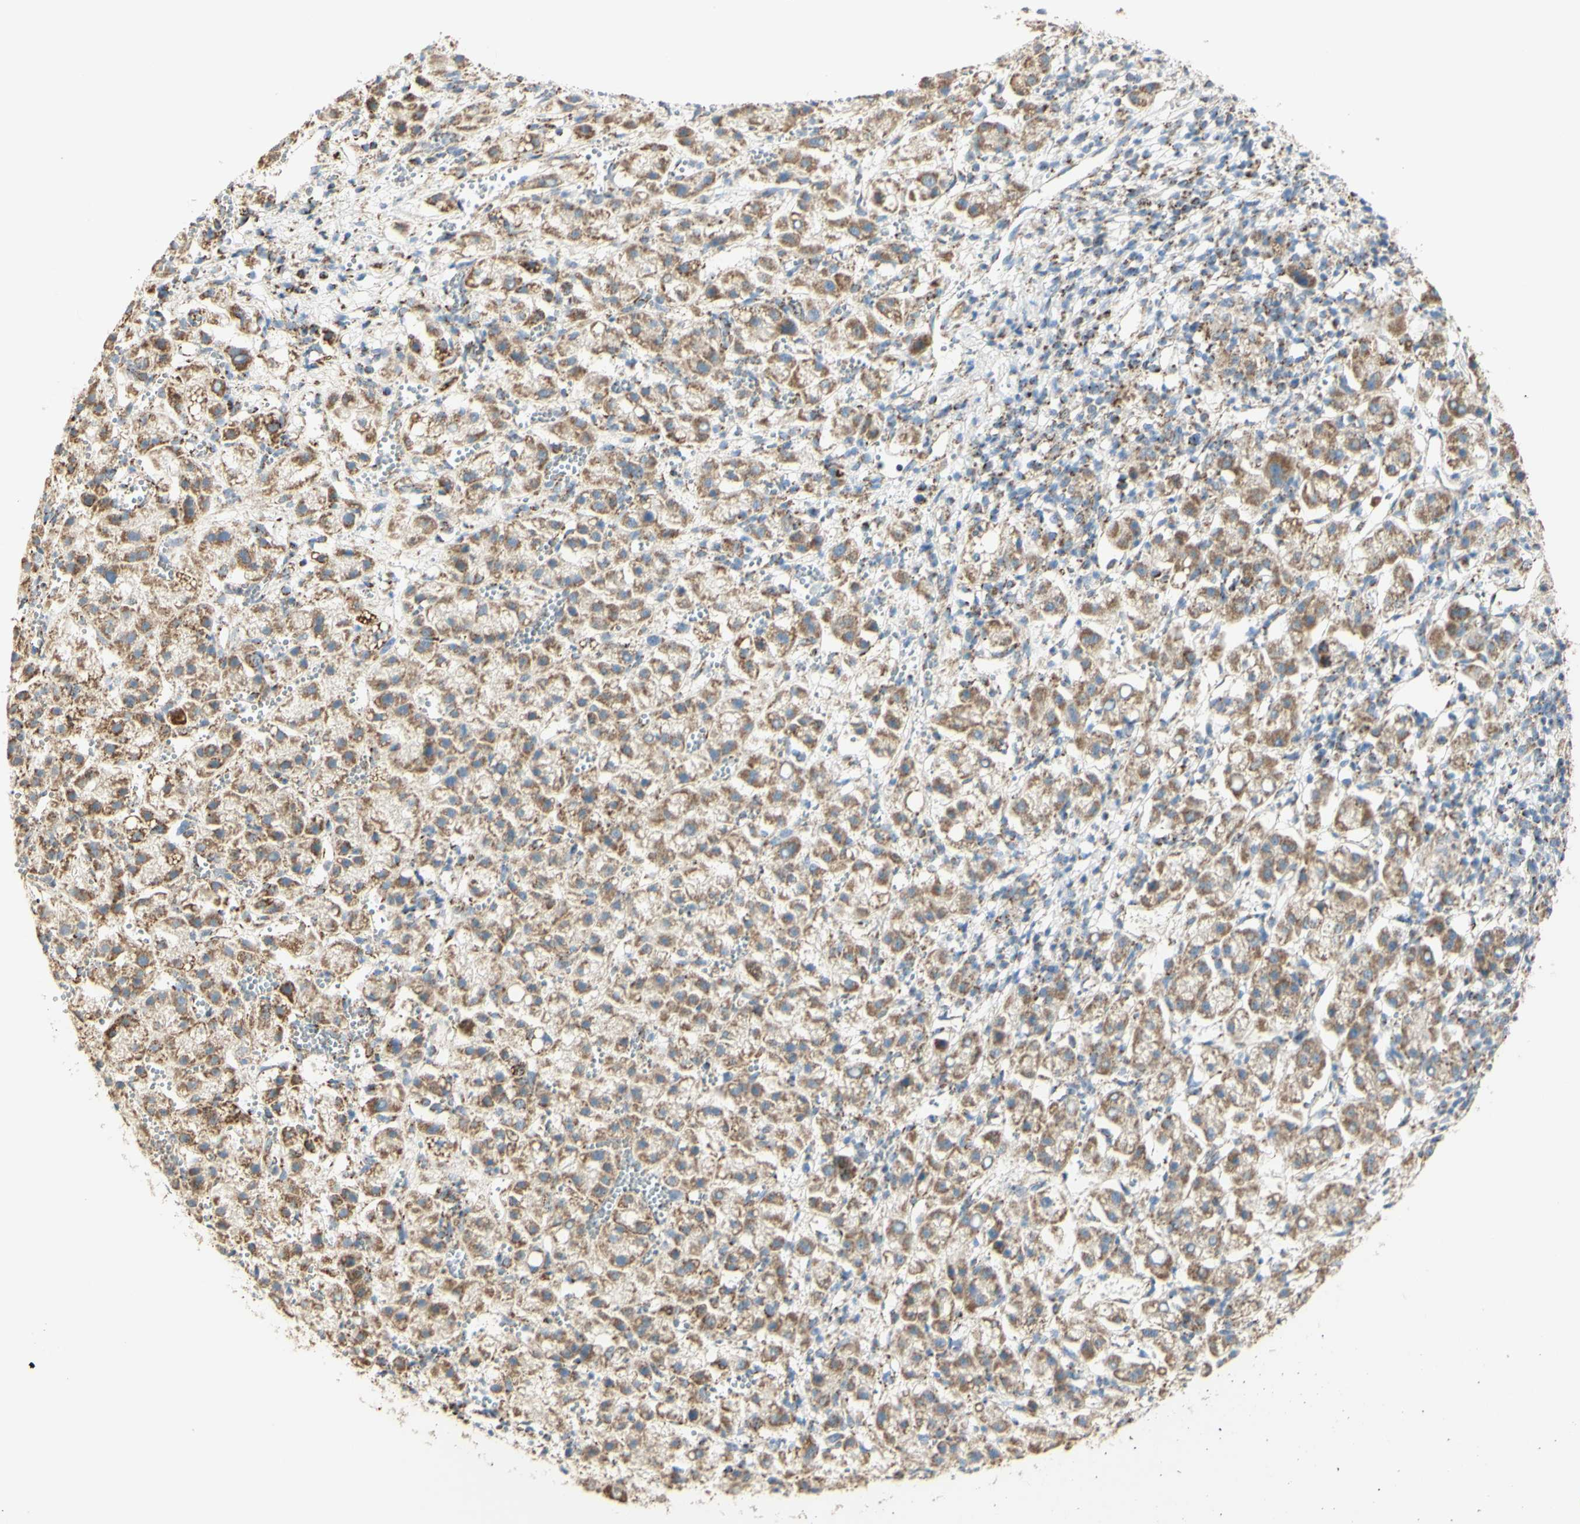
{"staining": {"intensity": "moderate", "quantity": ">75%", "location": "cytoplasmic/membranous"}, "tissue": "liver cancer", "cell_type": "Tumor cells", "image_type": "cancer", "snomed": [{"axis": "morphology", "description": "Carcinoma, Hepatocellular, NOS"}, {"axis": "topography", "description": "Liver"}], "caption": "Liver cancer stained for a protein shows moderate cytoplasmic/membranous positivity in tumor cells.", "gene": "LETM1", "patient": {"sex": "female", "age": 58}}